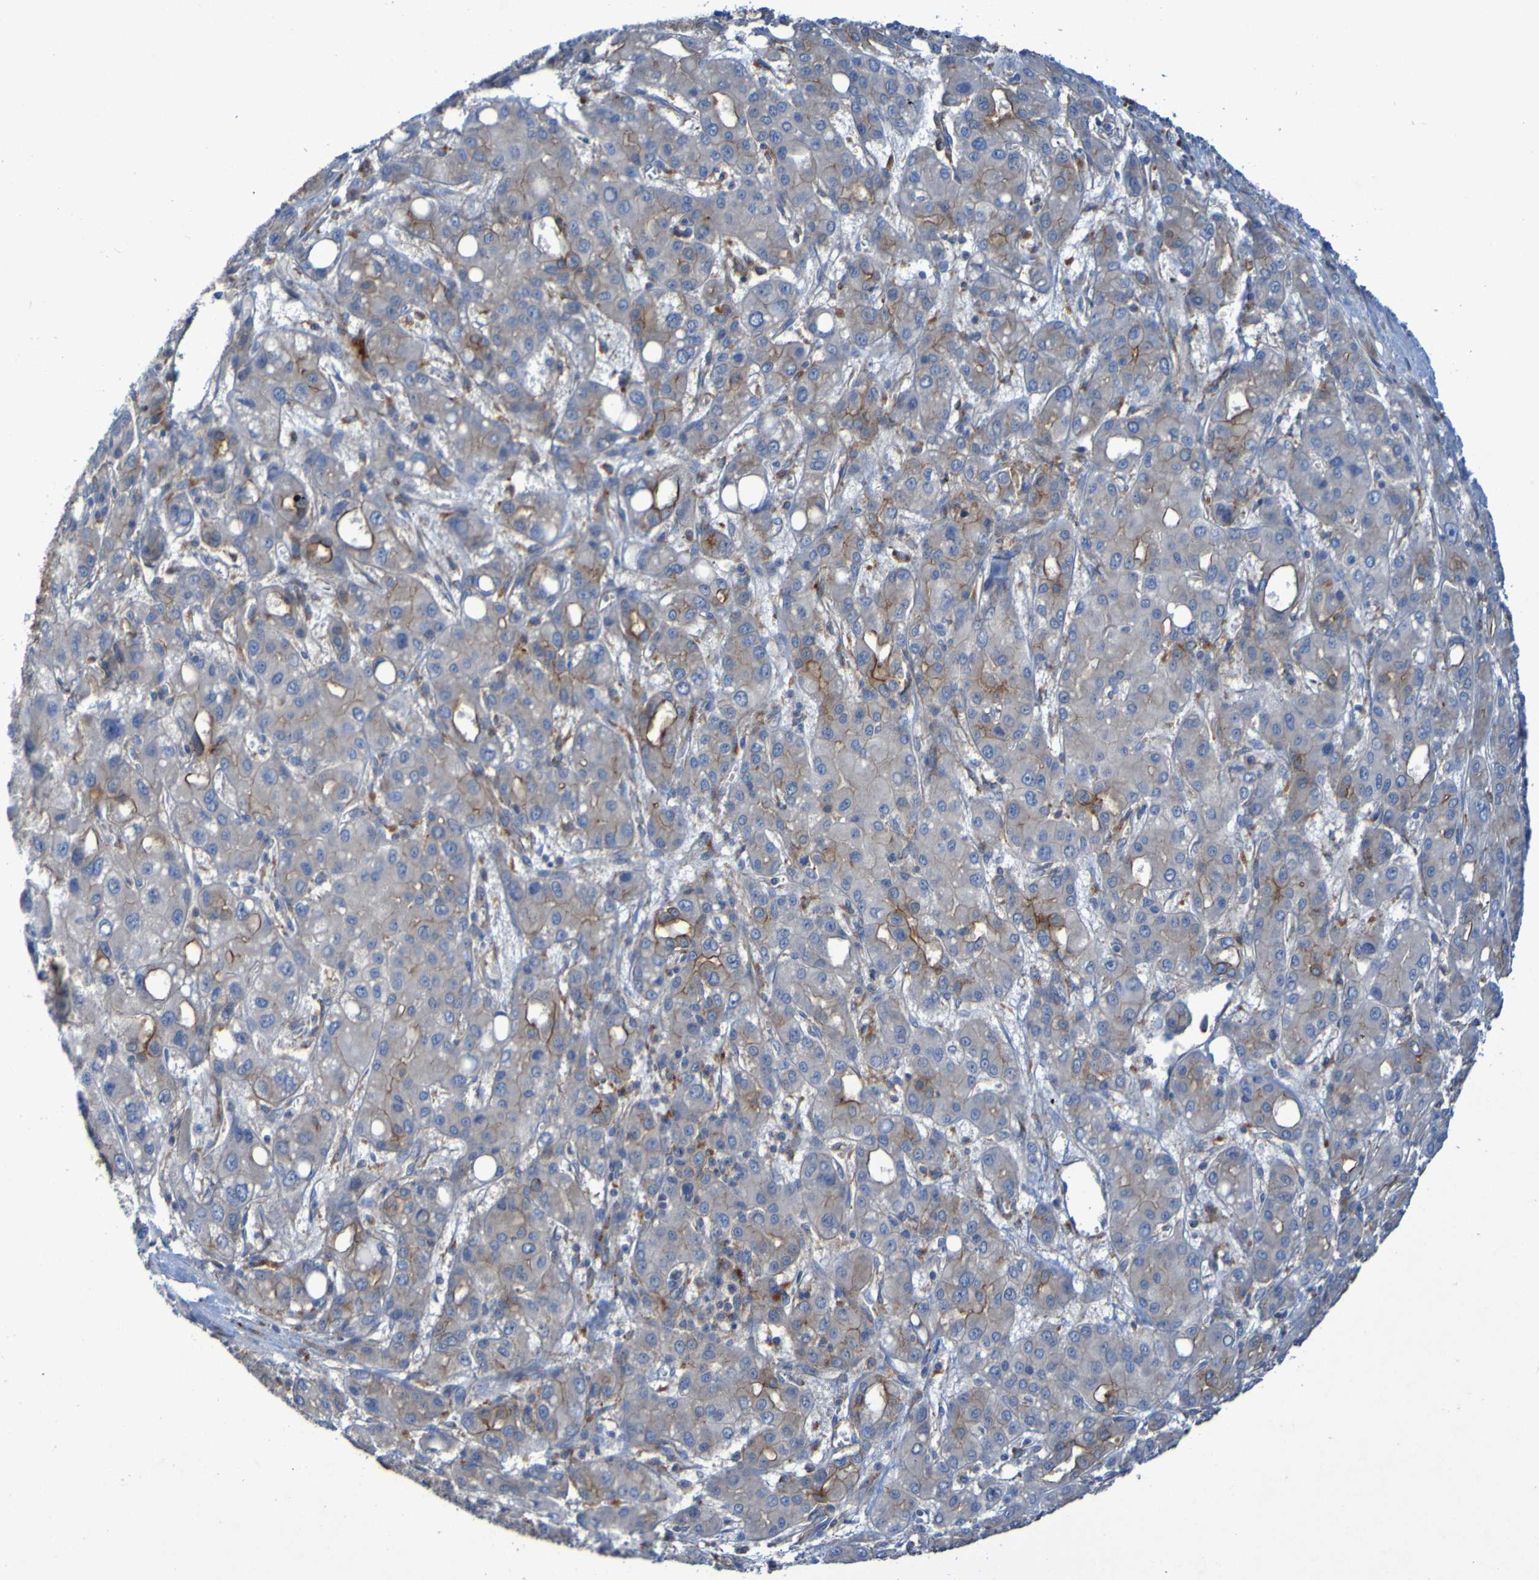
{"staining": {"intensity": "moderate", "quantity": "<25%", "location": "cytoplasmic/membranous"}, "tissue": "liver cancer", "cell_type": "Tumor cells", "image_type": "cancer", "snomed": [{"axis": "morphology", "description": "Carcinoma, Hepatocellular, NOS"}, {"axis": "topography", "description": "Liver"}], "caption": "Liver cancer stained with immunohistochemistry (IHC) demonstrates moderate cytoplasmic/membranous positivity in about <25% of tumor cells.", "gene": "ARHGEF16", "patient": {"sex": "male", "age": 55}}